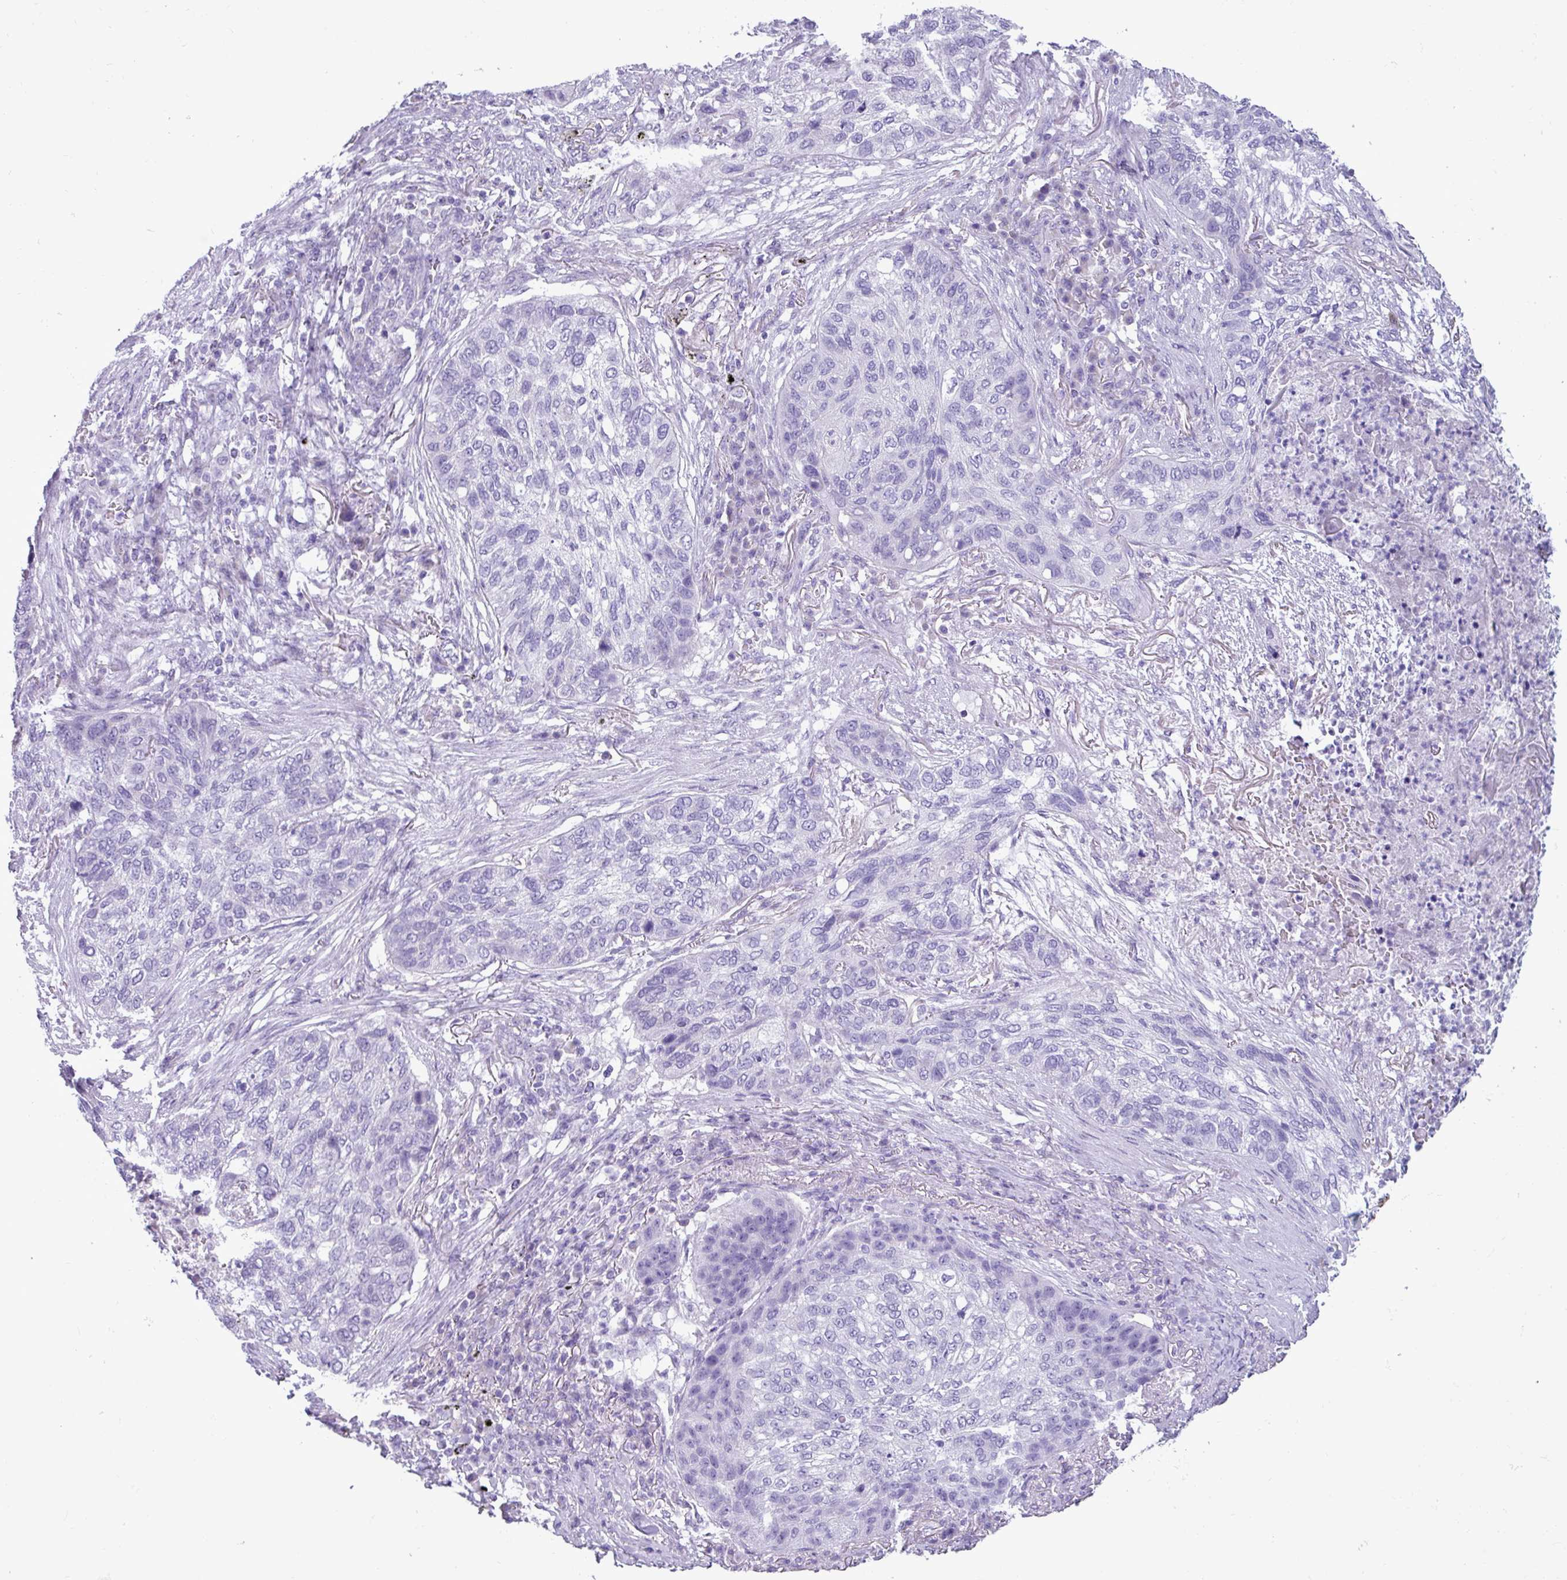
{"staining": {"intensity": "negative", "quantity": "none", "location": "none"}, "tissue": "lung cancer", "cell_type": "Tumor cells", "image_type": "cancer", "snomed": [{"axis": "morphology", "description": "Squamous cell carcinoma, NOS"}, {"axis": "topography", "description": "Lung"}], "caption": "IHC of lung squamous cell carcinoma exhibits no expression in tumor cells. (DAB immunohistochemistry (IHC) with hematoxylin counter stain).", "gene": "STIMATE", "patient": {"sex": "female", "age": 63}}